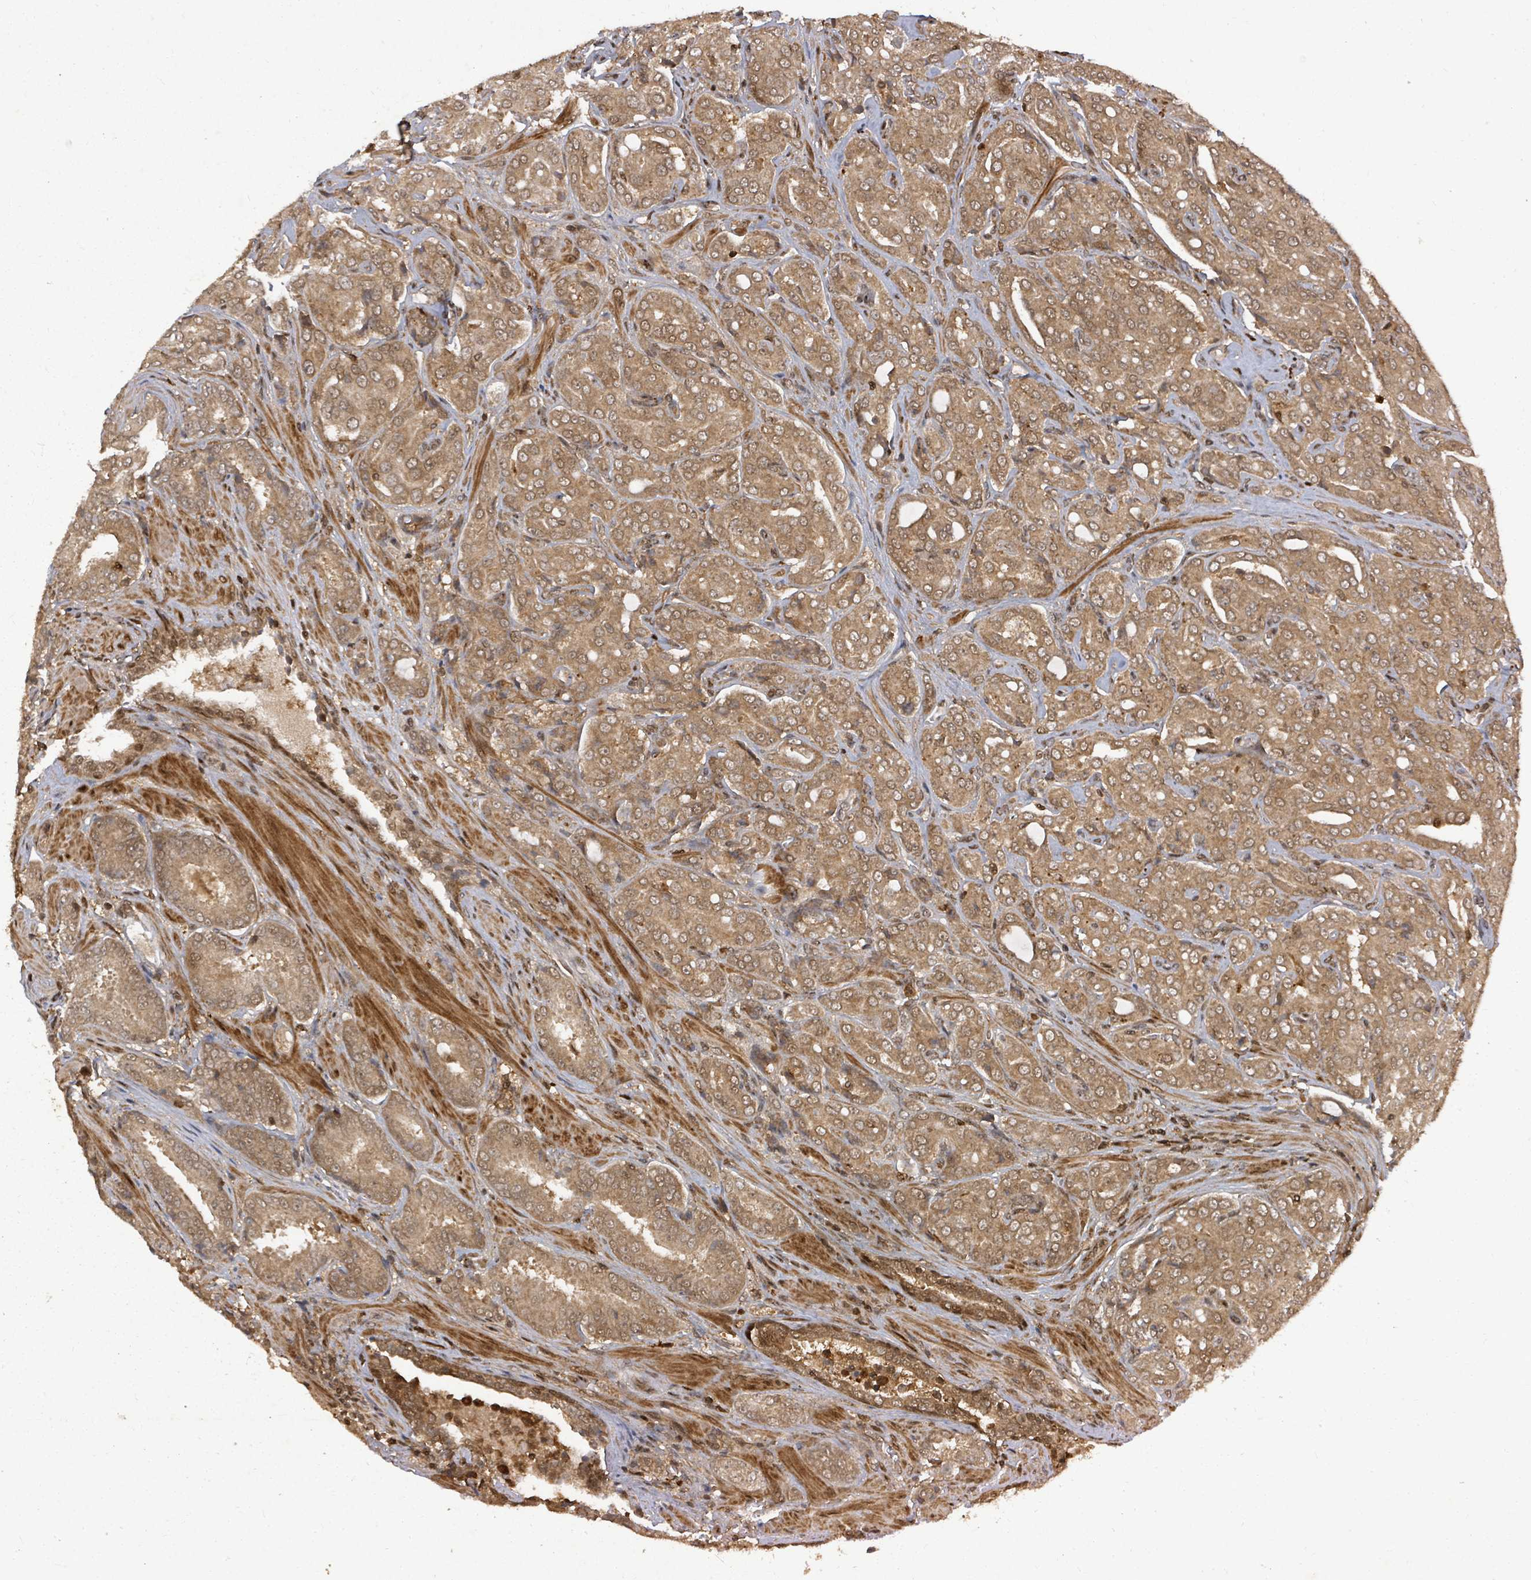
{"staining": {"intensity": "moderate", "quantity": ">75%", "location": "cytoplasmic/membranous,nuclear"}, "tissue": "prostate cancer", "cell_type": "Tumor cells", "image_type": "cancer", "snomed": [{"axis": "morphology", "description": "Adenocarcinoma, High grade"}, {"axis": "topography", "description": "Prostate"}], "caption": "Immunohistochemical staining of human high-grade adenocarcinoma (prostate) demonstrates medium levels of moderate cytoplasmic/membranous and nuclear positivity in approximately >75% of tumor cells.", "gene": "KDM4E", "patient": {"sex": "male", "age": 68}}